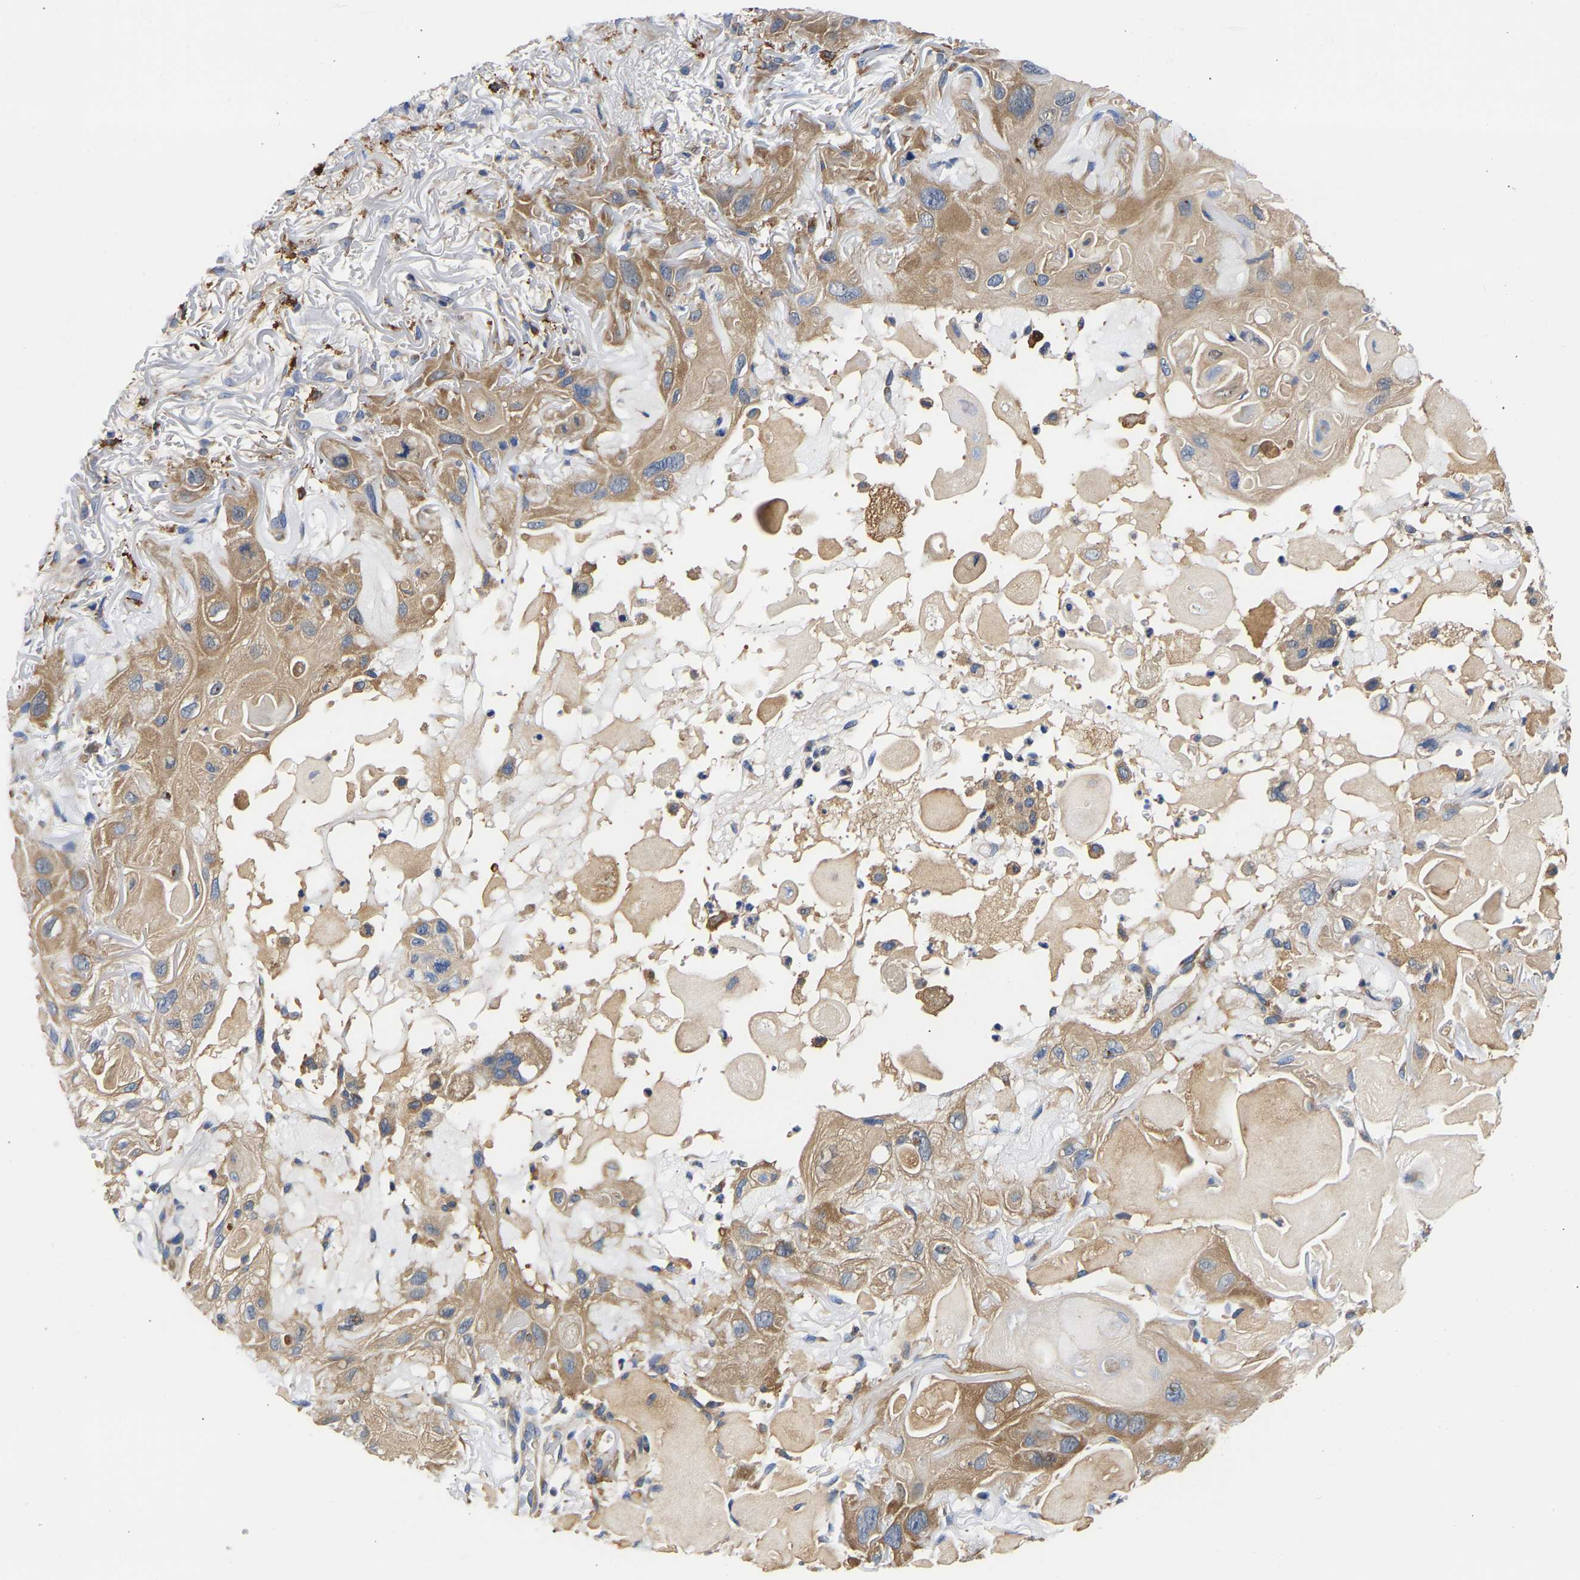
{"staining": {"intensity": "moderate", "quantity": ">75%", "location": "cytoplasmic/membranous"}, "tissue": "skin cancer", "cell_type": "Tumor cells", "image_type": "cancer", "snomed": [{"axis": "morphology", "description": "Squamous cell carcinoma, NOS"}, {"axis": "topography", "description": "Skin"}], "caption": "Immunohistochemistry (IHC) (DAB (3,3'-diaminobenzidine)) staining of squamous cell carcinoma (skin) demonstrates moderate cytoplasmic/membranous protein staining in approximately >75% of tumor cells. Using DAB (3,3'-diaminobenzidine) (brown) and hematoxylin (blue) stains, captured at high magnification using brightfield microscopy.", "gene": "CCDC6", "patient": {"sex": "female", "age": 77}}